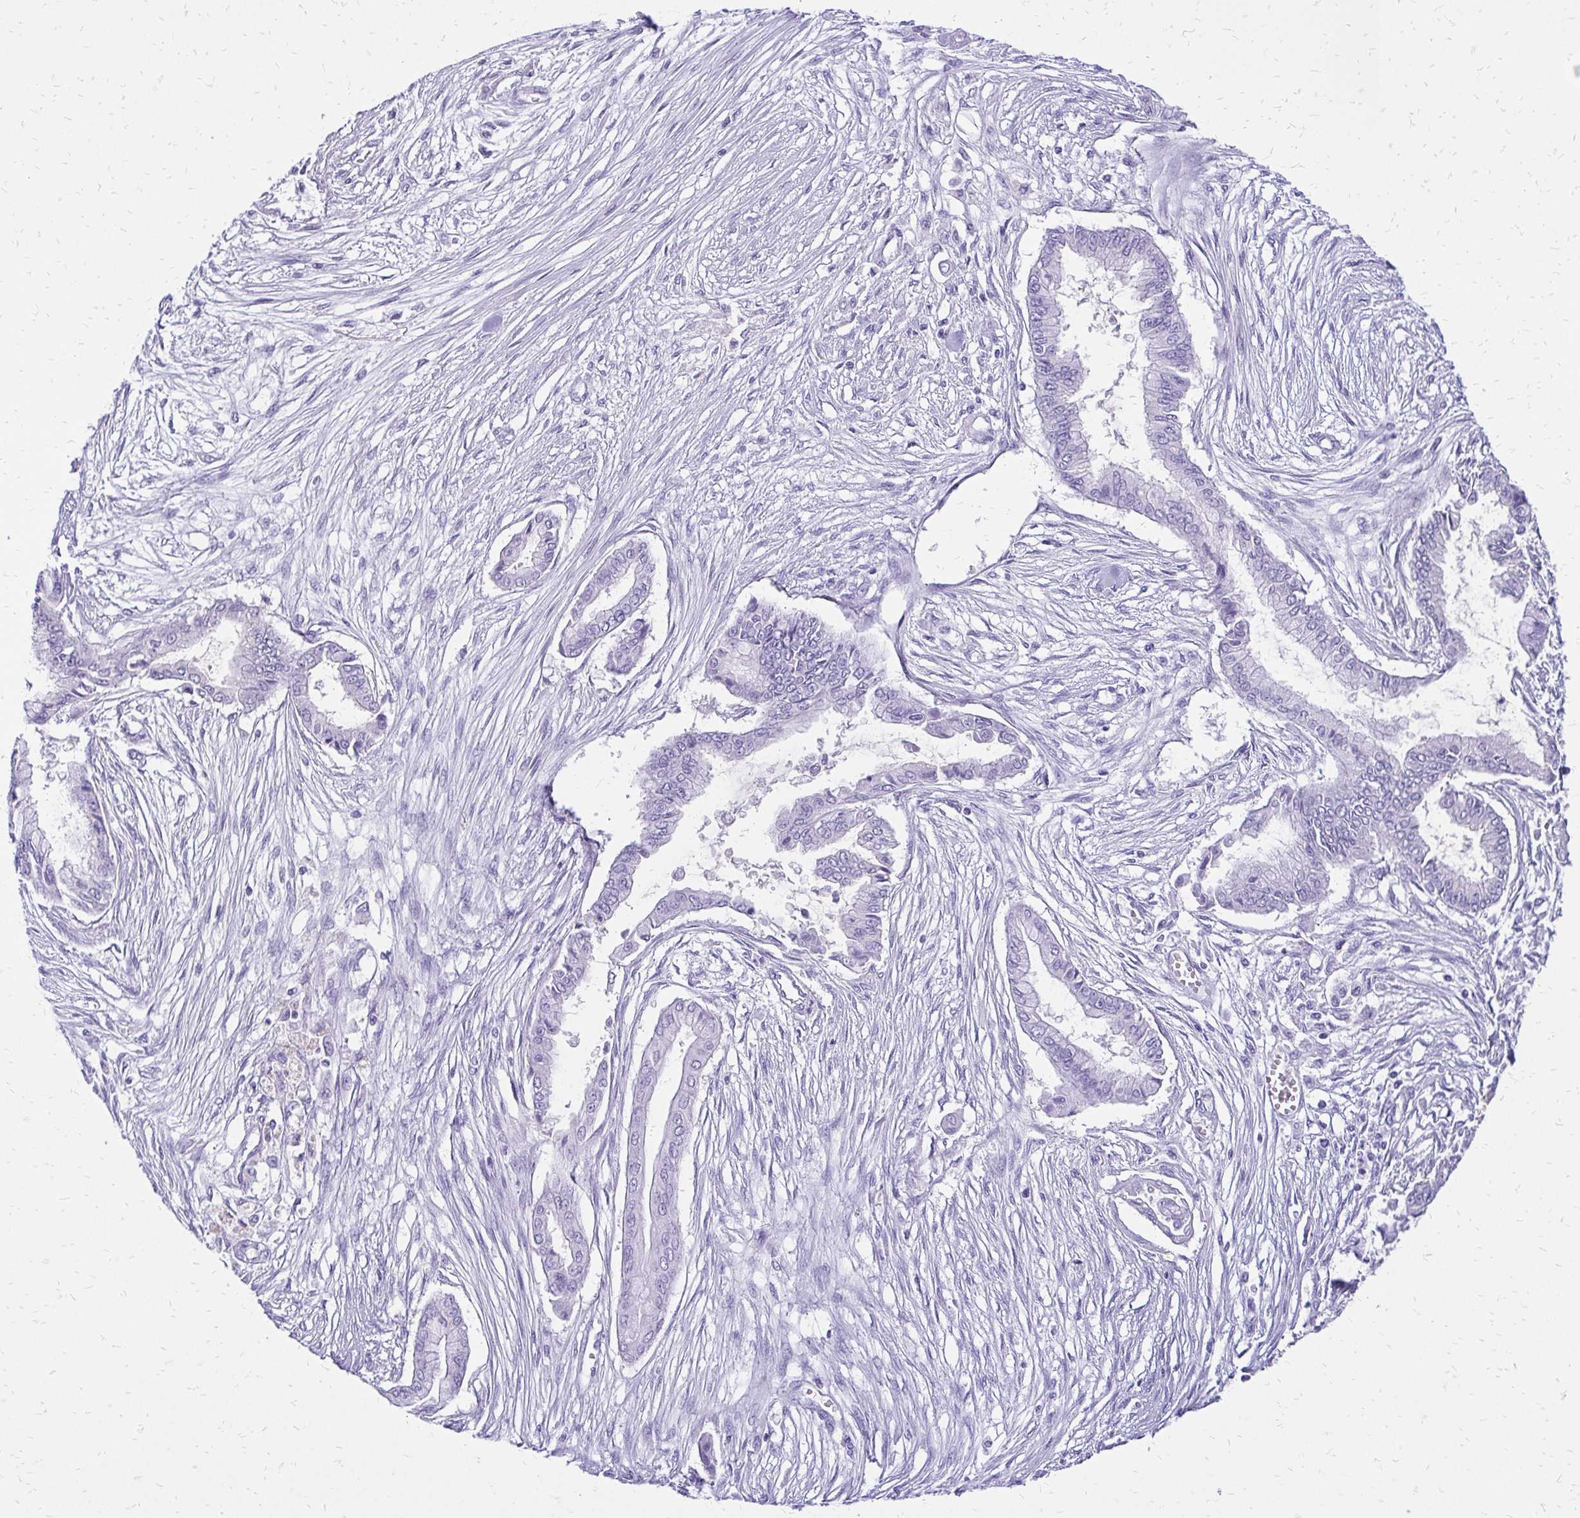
{"staining": {"intensity": "negative", "quantity": "none", "location": "none"}, "tissue": "pancreatic cancer", "cell_type": "Tumor cells", "image_type": "cancer", "snomed": [{"axis": "morphology", "description": "Adenocarcinoma, NOS"}, {"axis": "topography", "description": "Pancreas"}], "caption": "High power microscopy histopathology image of an IHC micrograph of adenocarcinoma (pancreatic), revealing no significant expression in tumor cells.", "gene": "SLC32A1", "patient": {"sex": "female", "age": 68}}